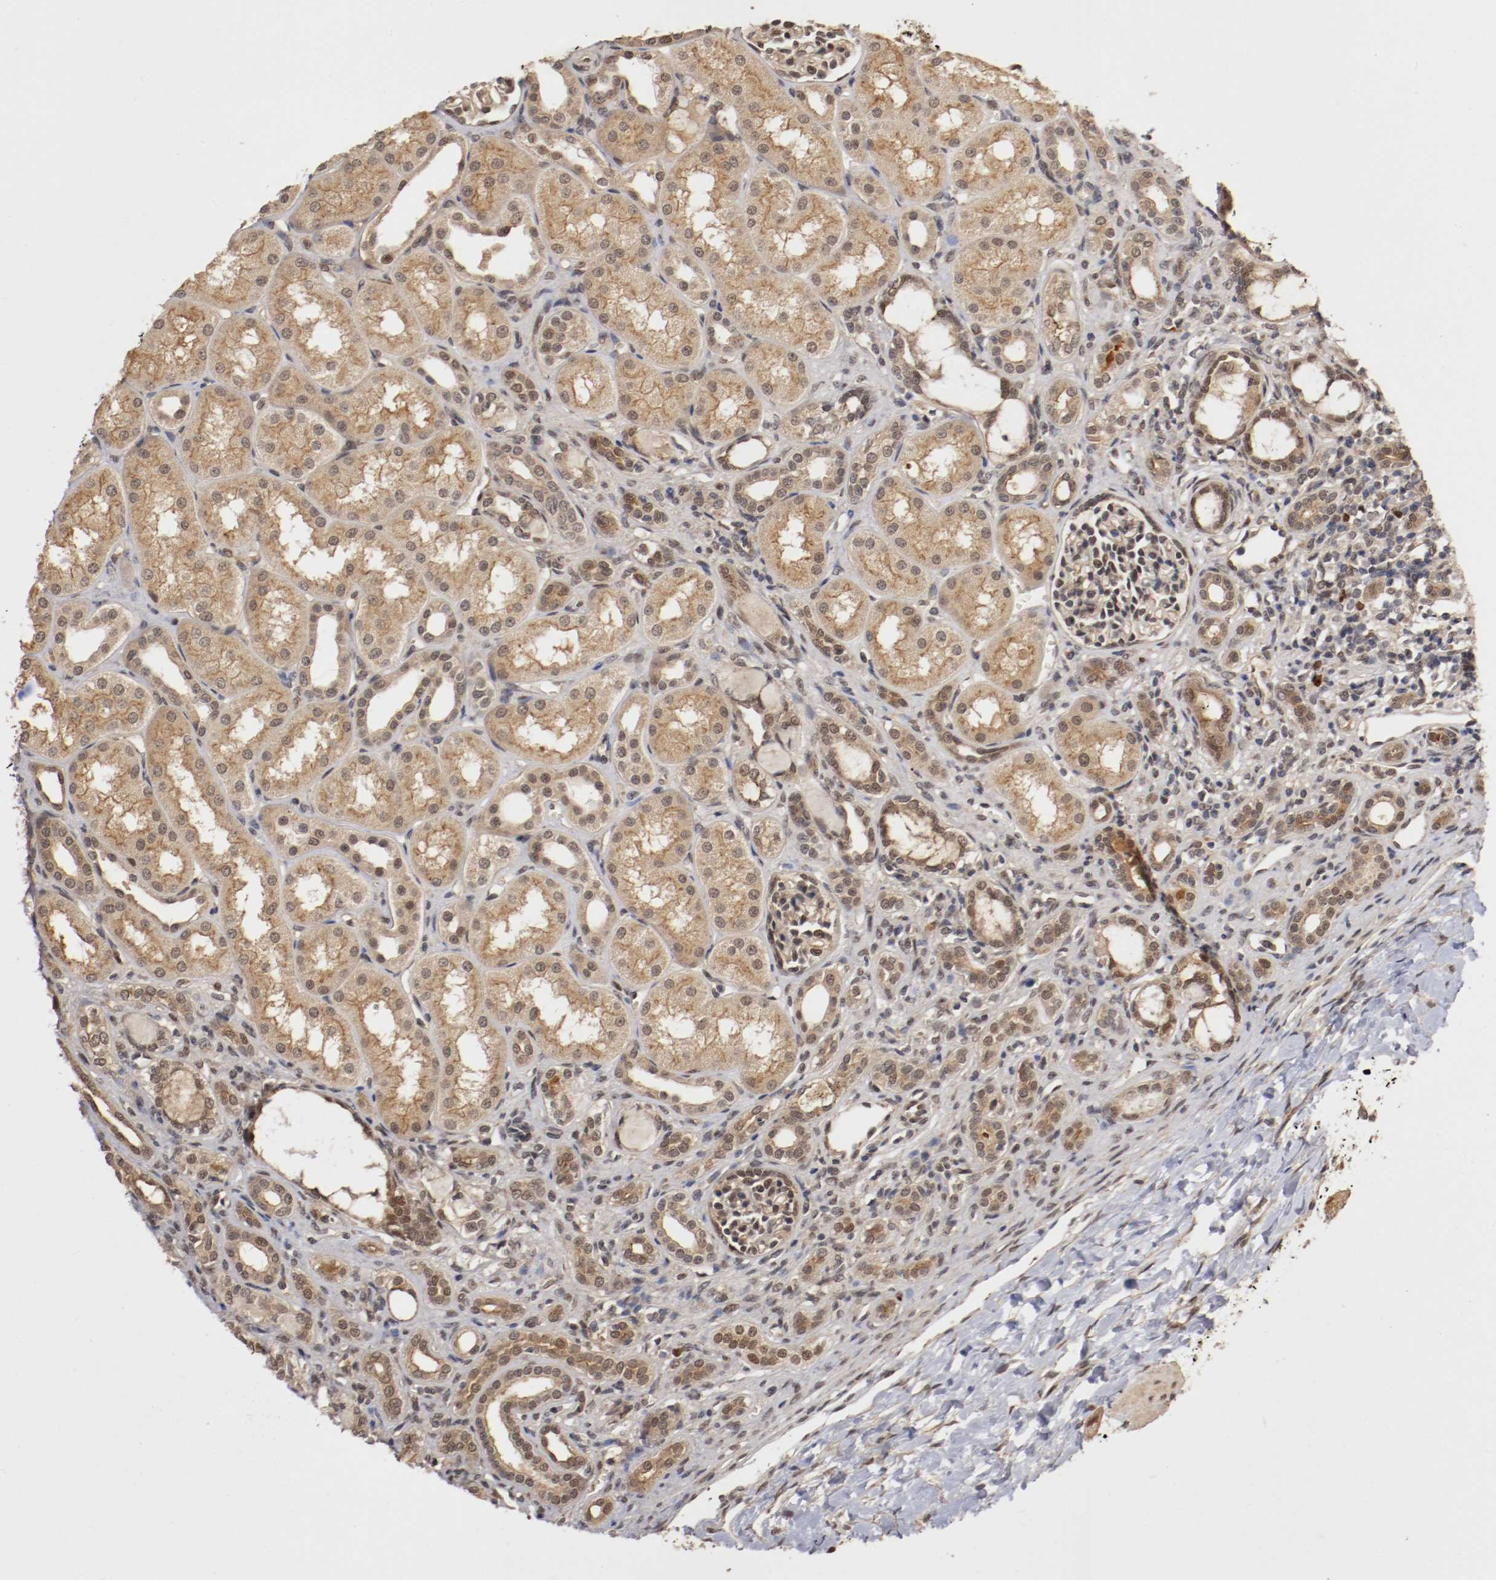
{"staining": {"intensity": "weak", "quantity": ">75%", "location": "cytoplasmic/membranous,nuclear"}, "tissue": "kidney", "cell_type": "Cells in glomeruli", "image_type": "normal", "snomed": [{"axis": "morphology", "description": "Normal tissue, NOS"}, {"axis": "topography", "description": "Kidney"}], "caption": "Kidney stained with DAB immunohistochemistry (IHC) shows low levels of weak cytoplasmic/membranous,nuclear staining in about >75% of cells in glomeruli.", "gene": "DNMT3B", "patient": {"sex": "male", "age": 7}}